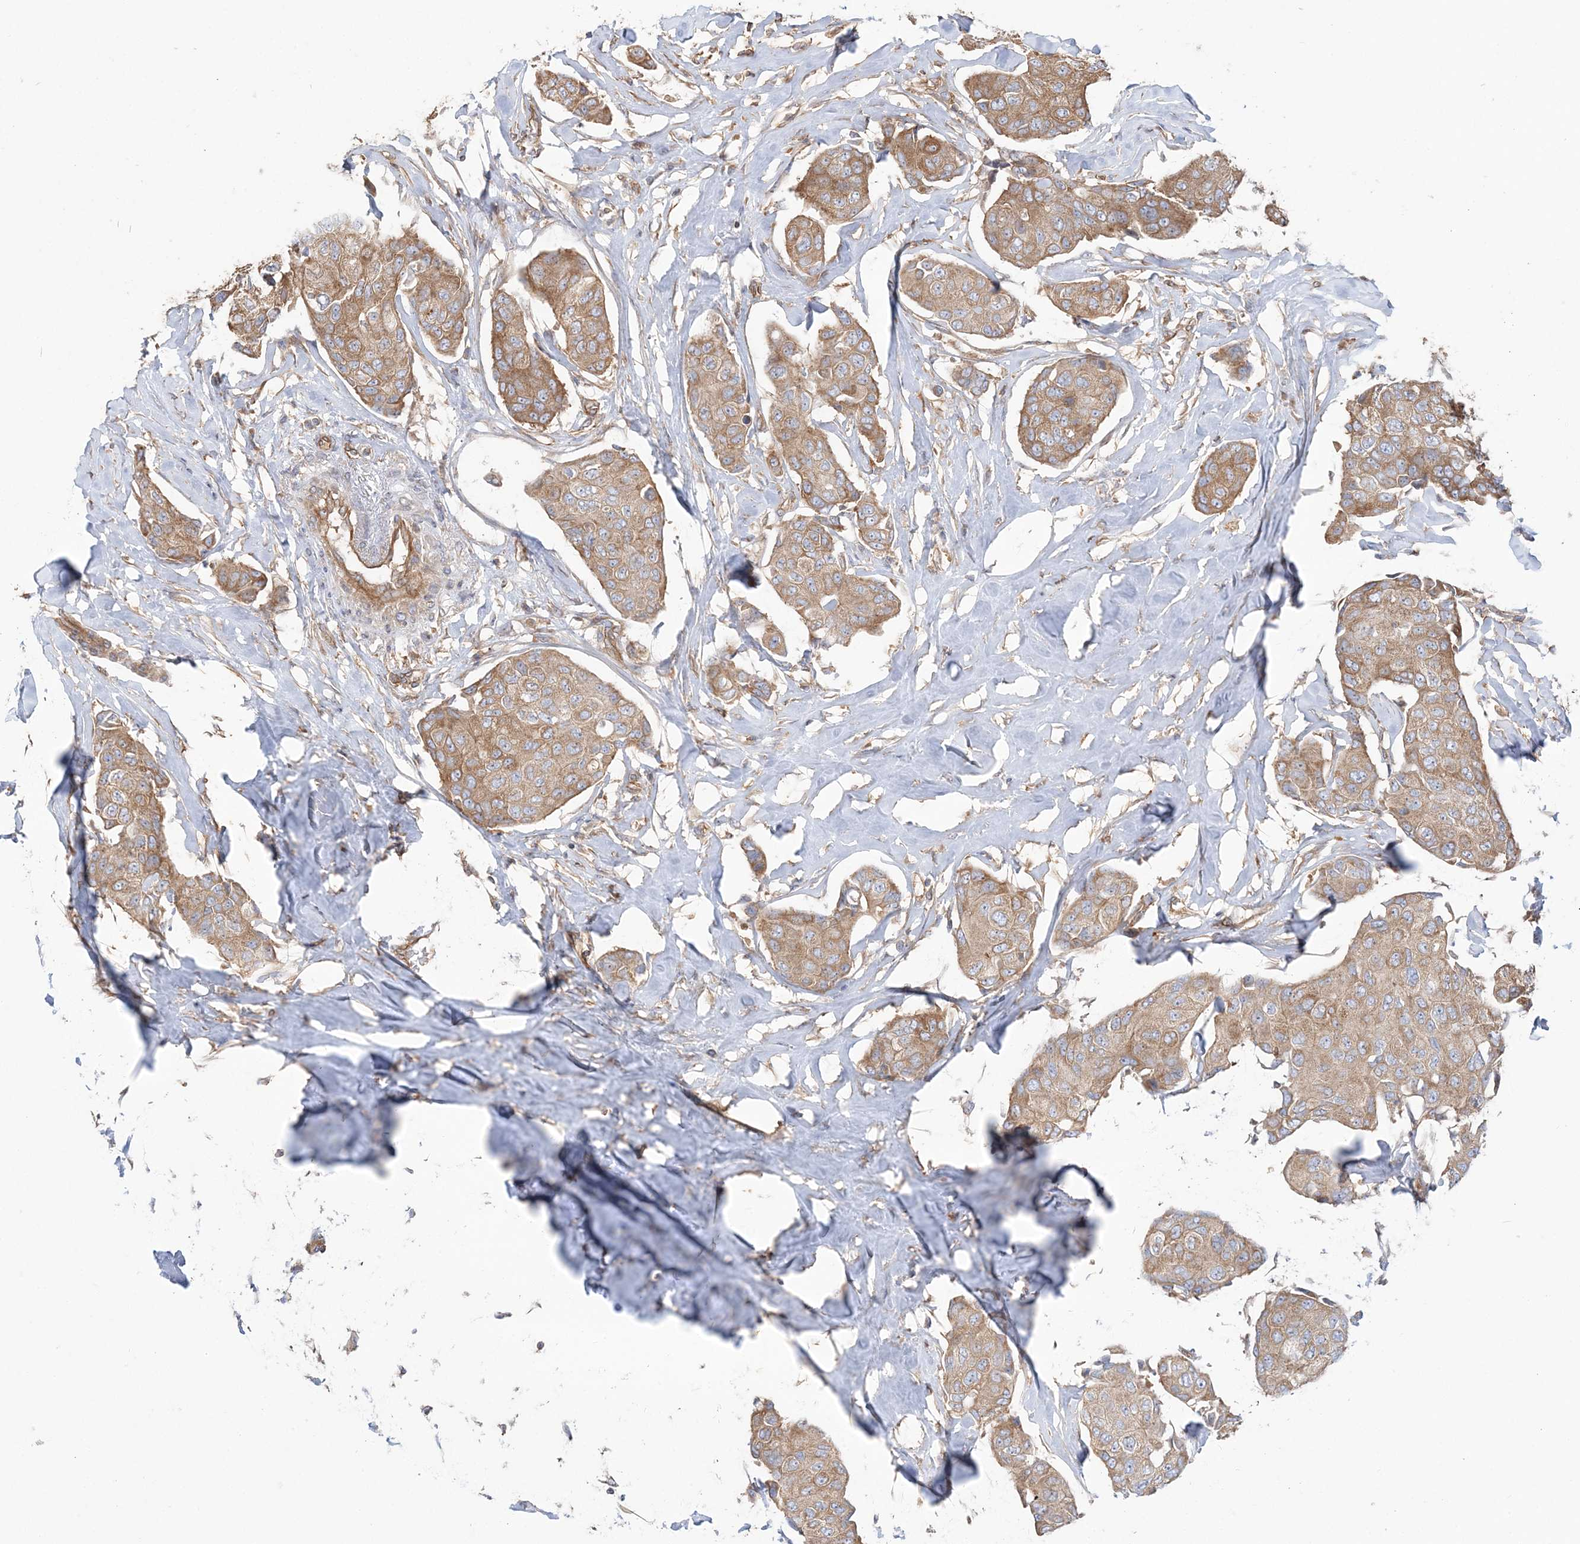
{"staining": {"intensity": "moderate", "quantity": "25%-75%", "location": "cytoplasmic/membranous"}, "tissue": "breast cancer", "cell_type": "Tumor cells", "image_type": "cancer", "snomed": [{"axis": "morphology", "description": "Duct carcinoma"}, {"axis": "topography", "description": "Breast"}], "caption": "Immunohistochemical staining of human breast infiltrating ductal carcinoma displays medium levels of moderate cytoplasmic/membranous staining in approximately 25%-75% of tumor cells.", "gene": "TBC1D5", "patient": {"sex": "female", "age": 80}}